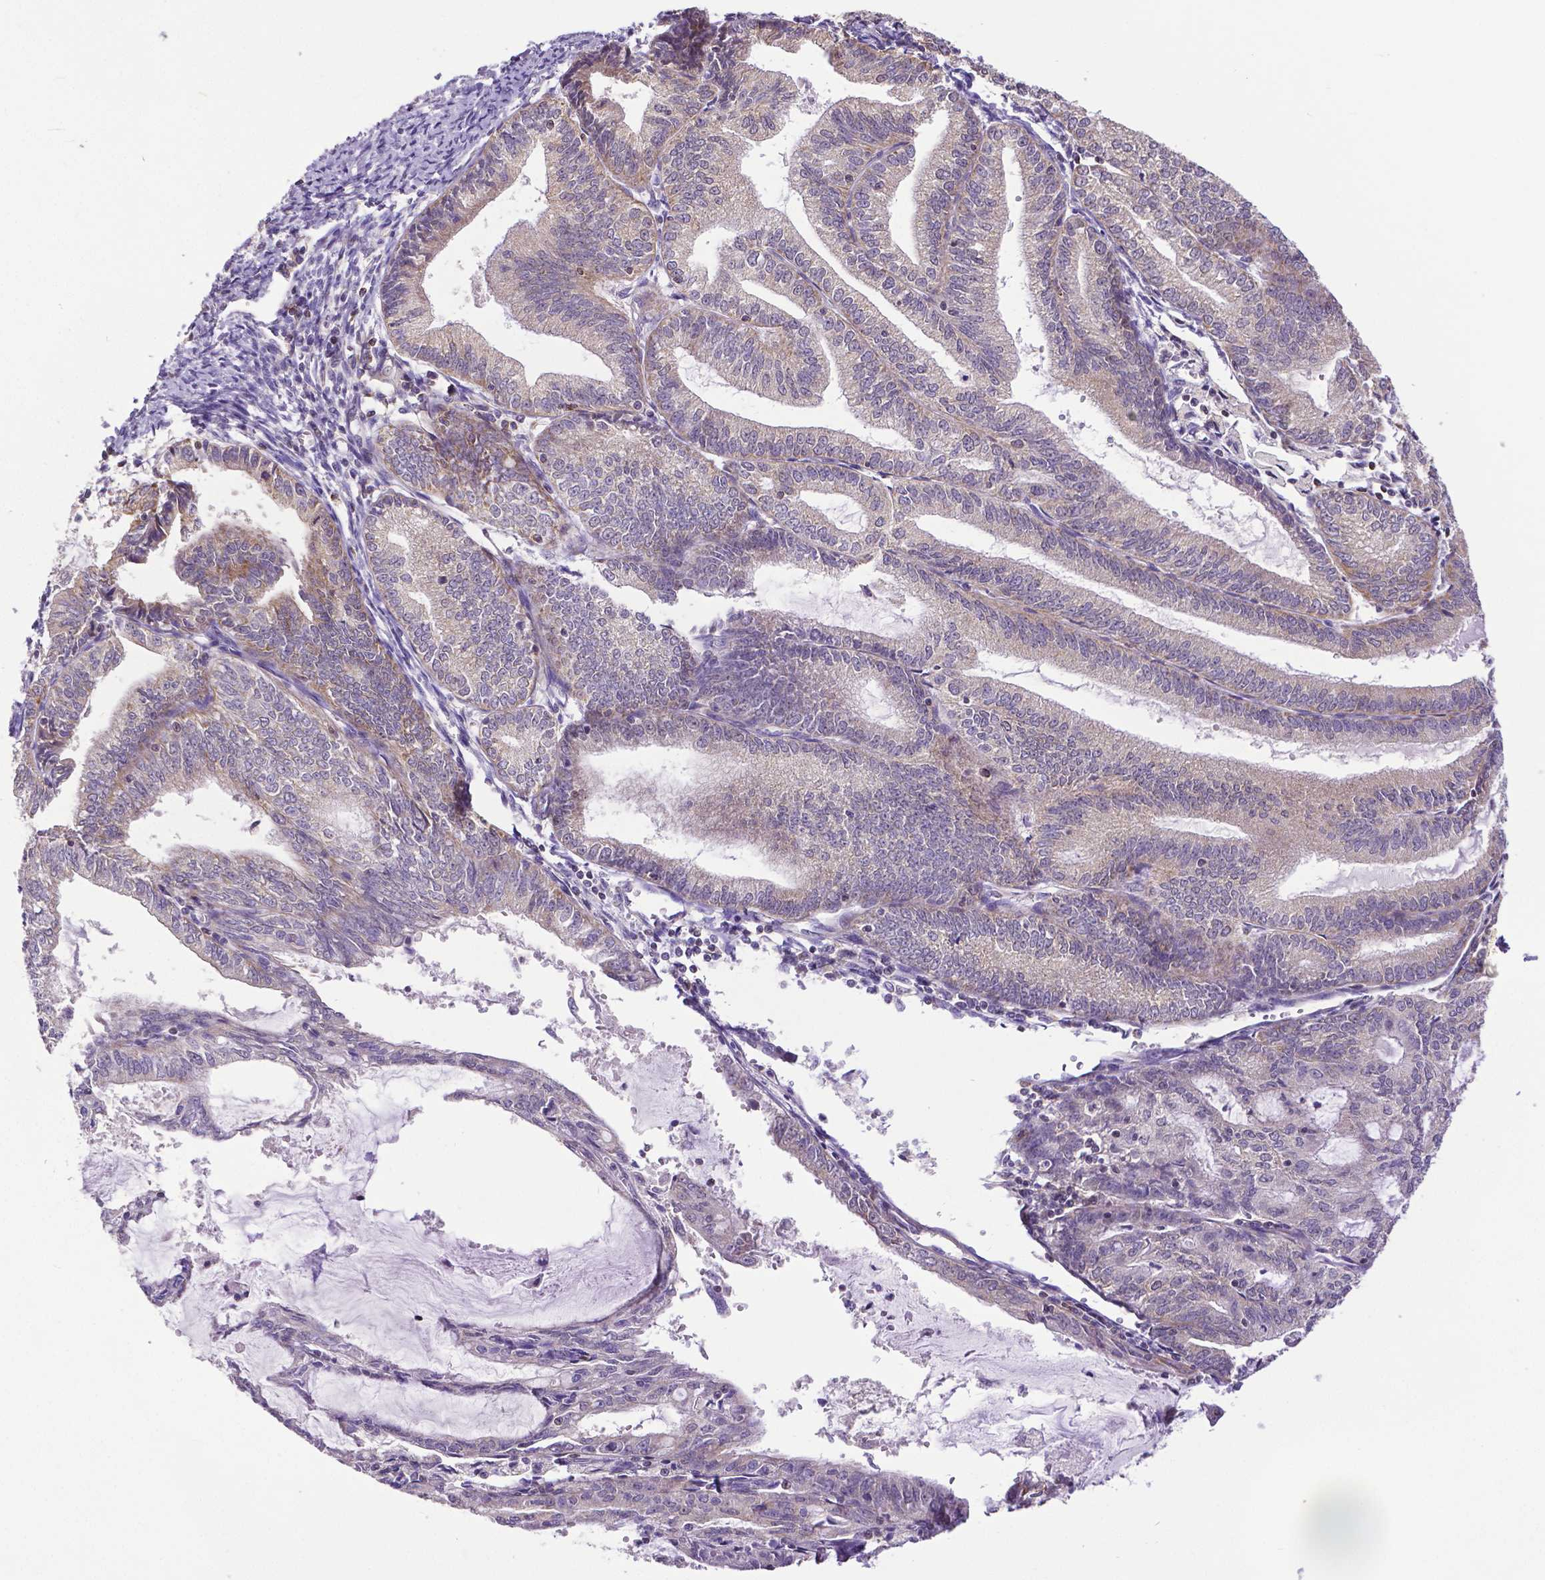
{"staining": {"intensity": "moderate", "quantity": "25%-75%", "location": "cytoplasmic/membranous"}, "tissue": "endometrial cancer", "cell_type": "Tumor cells", "image_type": "cancer", "snomed": [{"axis": "morphology", "description": "Adenocarcinoma, NOS"}, {"axis": "topography", "description": "Endometrium"}], "caption": "Approximately 25%-75% of tumor cells in human endometrial adenocarcinoma demonstrate moderate cytoplasmic/membranous protein expression as visualized by brown immunohistochemical staining.", "gene": "MCL1", "patient": {"sex": "female", "age": 70}}